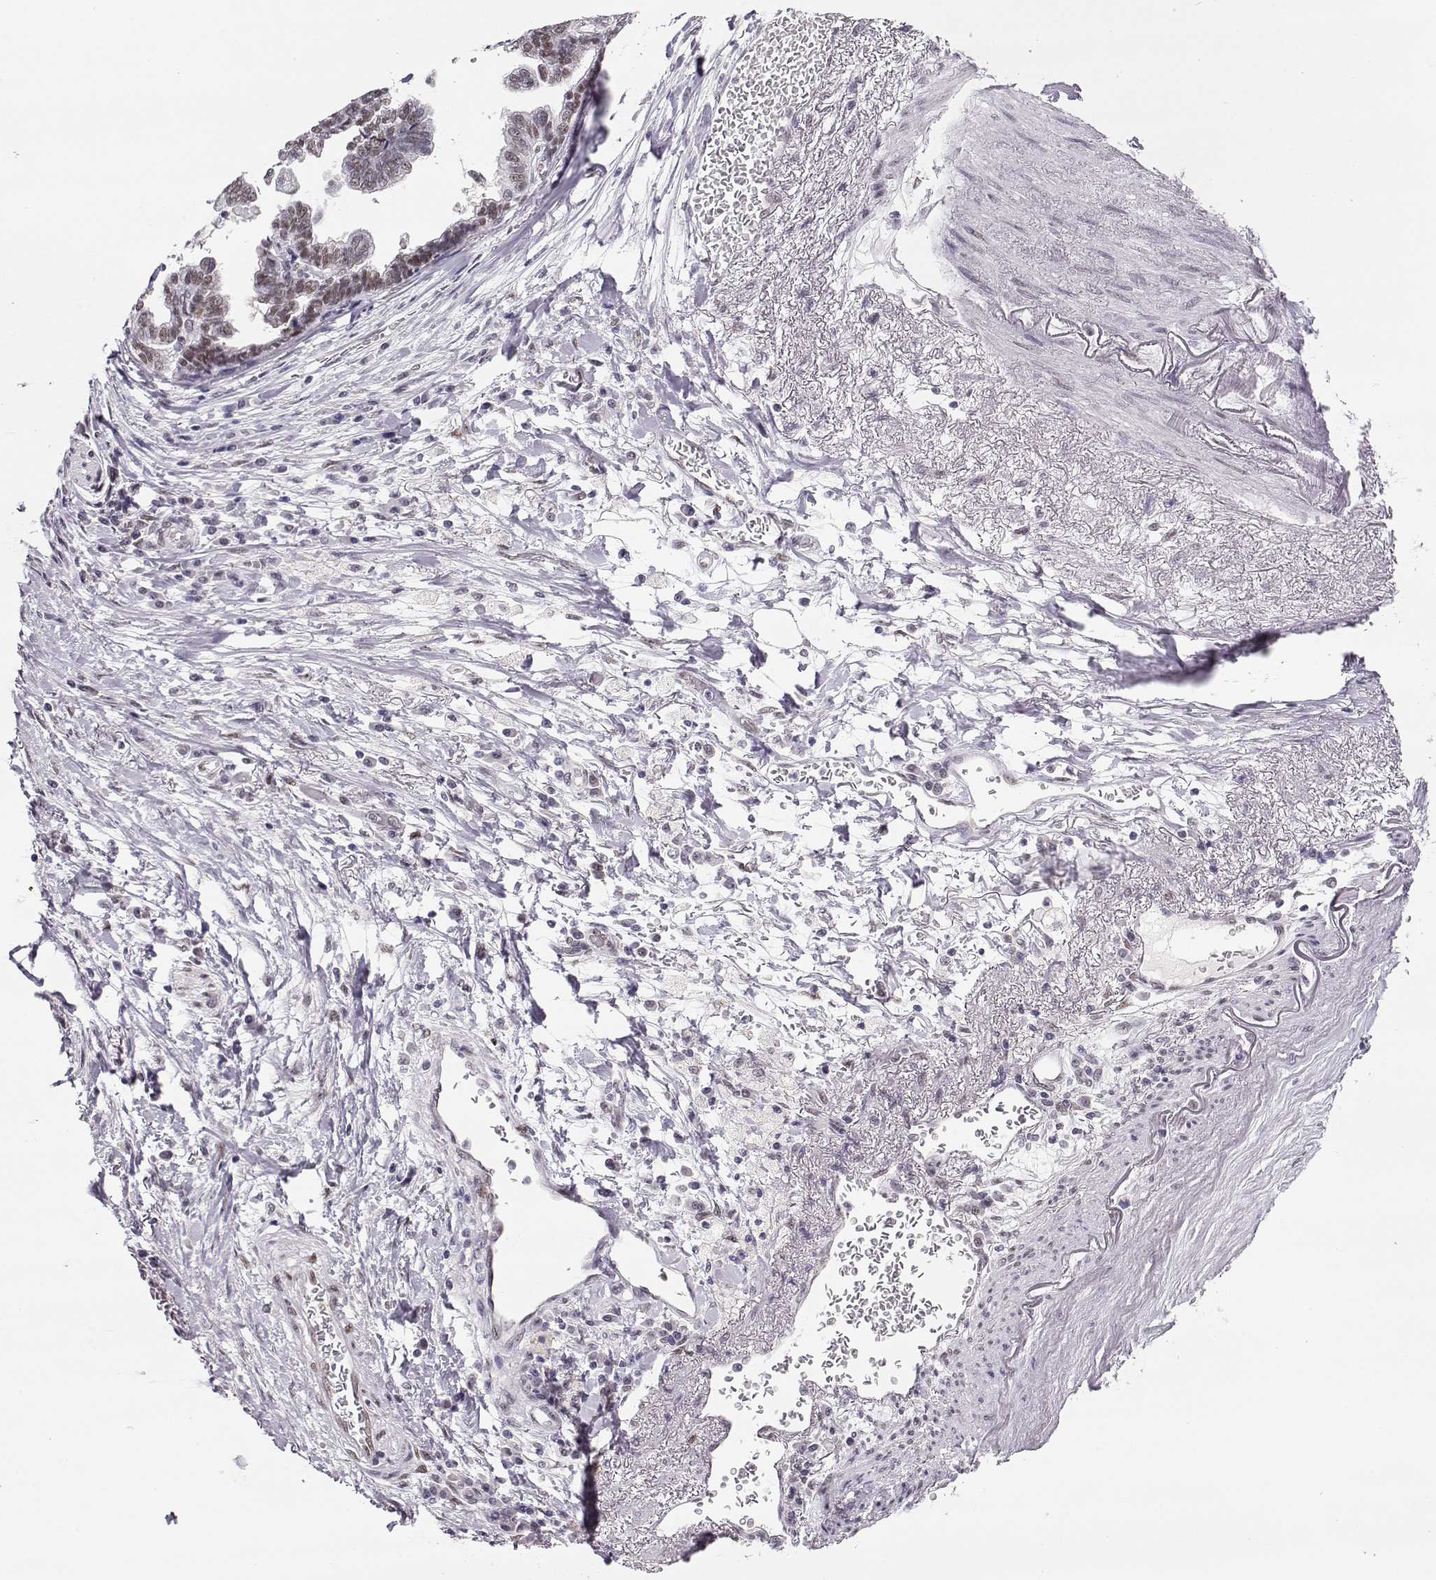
{"staining": {"intensity": "weak", "quantity": ">75%", "location": "nuclear"}, "tissue": "stomach cancer", "cell_type": "Tumor cells", "image_type": "cancer", "snomed": [{"axis": "morphology", "description": "Adenocarcinoma, NOS"}, {"axis": "topography", "description": "Stomach"}], "caption": "Immunohistochemical staining of adenocarcinoma (stomach) displays low levels of weak nuclear expression in about >75% of tumor cells.", "gene": "POLI", "patient": {"sex": "male", "age": 83}}